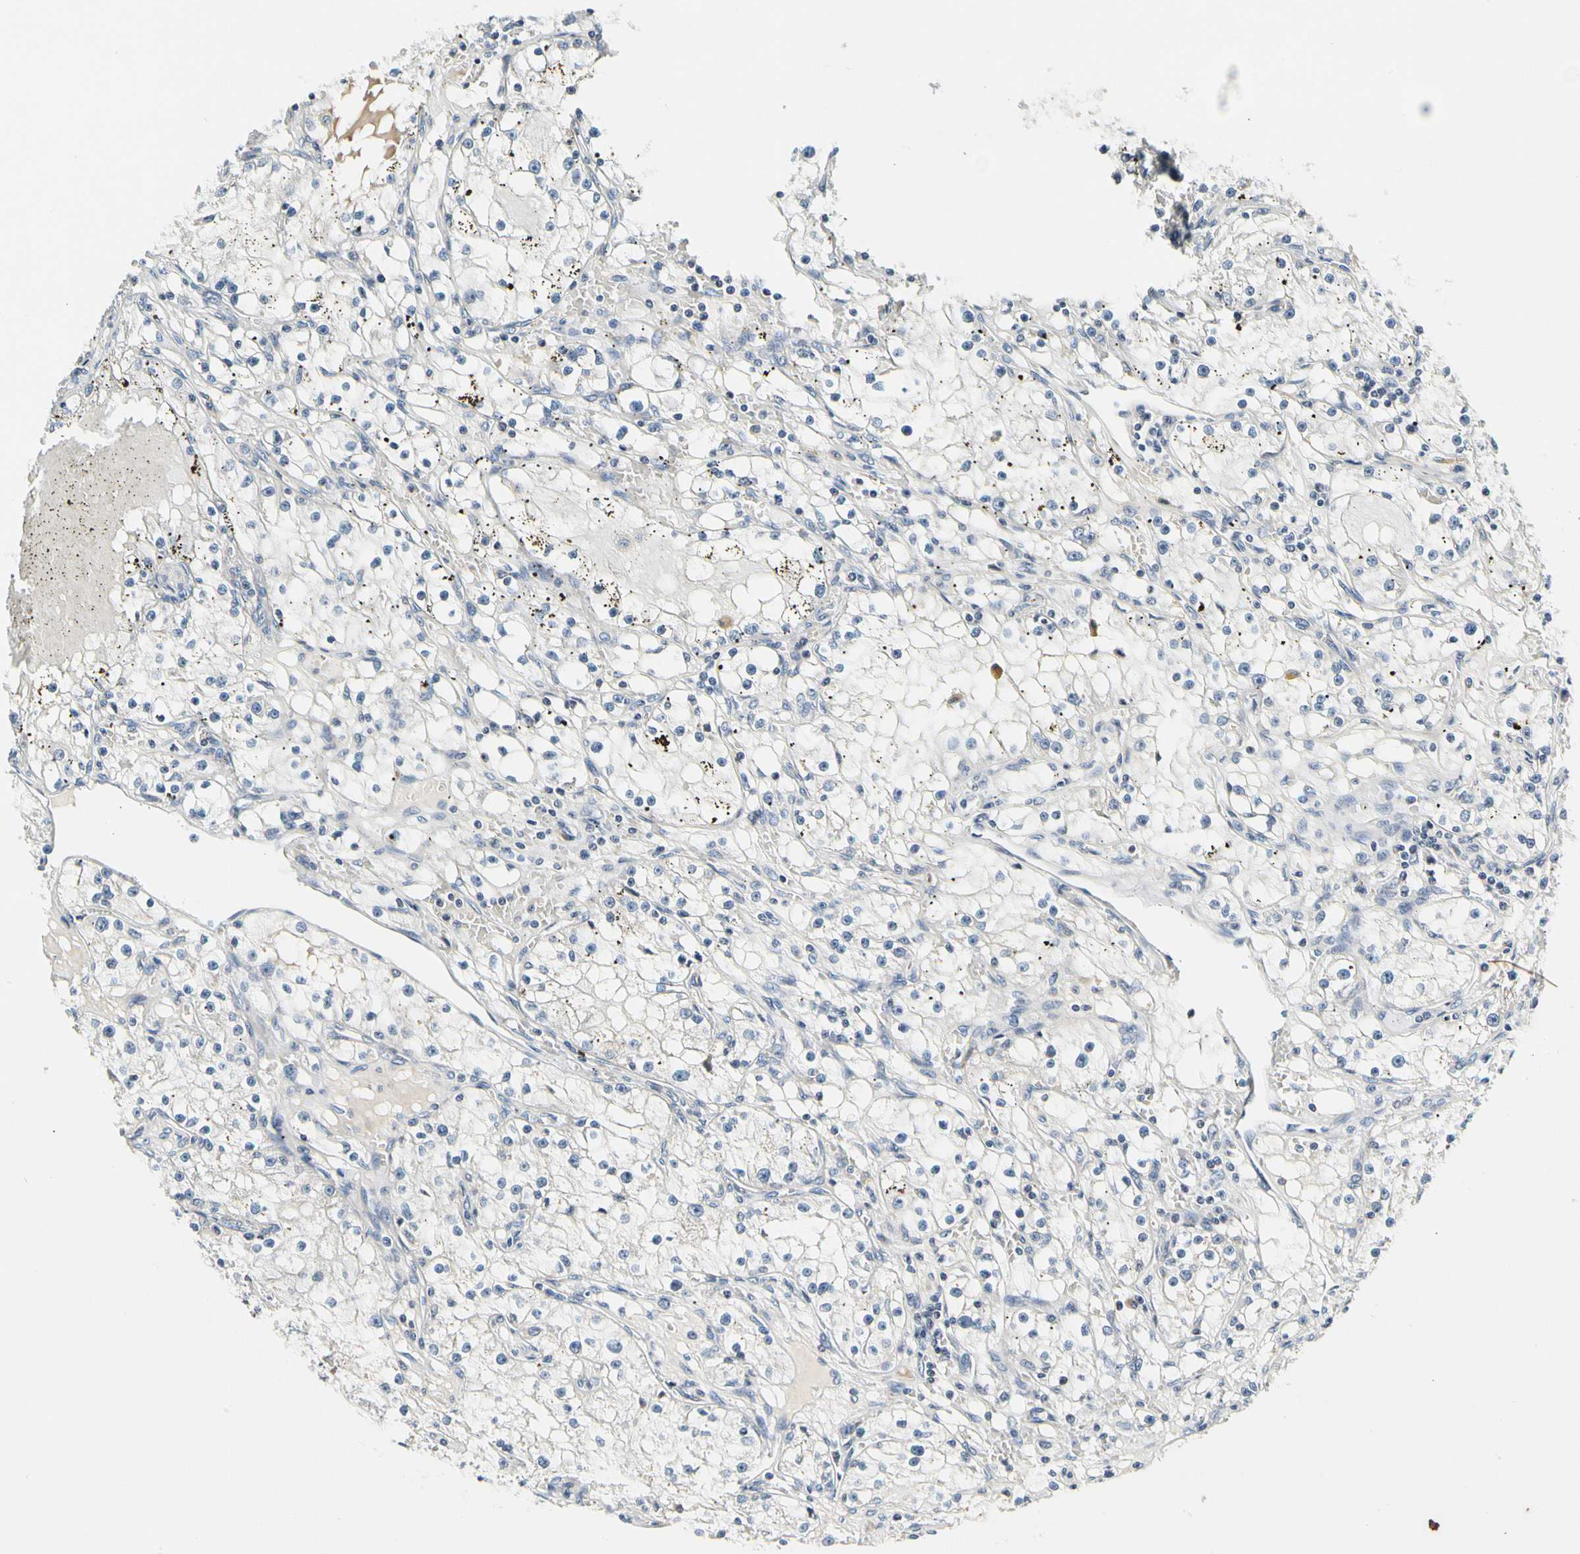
{"staining": {"intensity": "negative", "quantity": "none", "location": "none"}, "tissue": "renal cancer", "cell_type": "Tumor cells", "image_type": "cancer", "snomed": [{"axis": "morphology", "description": "Adenocarcinoma, NOS"}, {"axis": "topography", "description": "Kidney"}], "caption": "Renal cancer (adenocarcinoma) was stained to show a protein in brown. There is no significant expression in tumor cells.", "gene": "SOX30", "patient": {"sex": "male", "age": 56}}